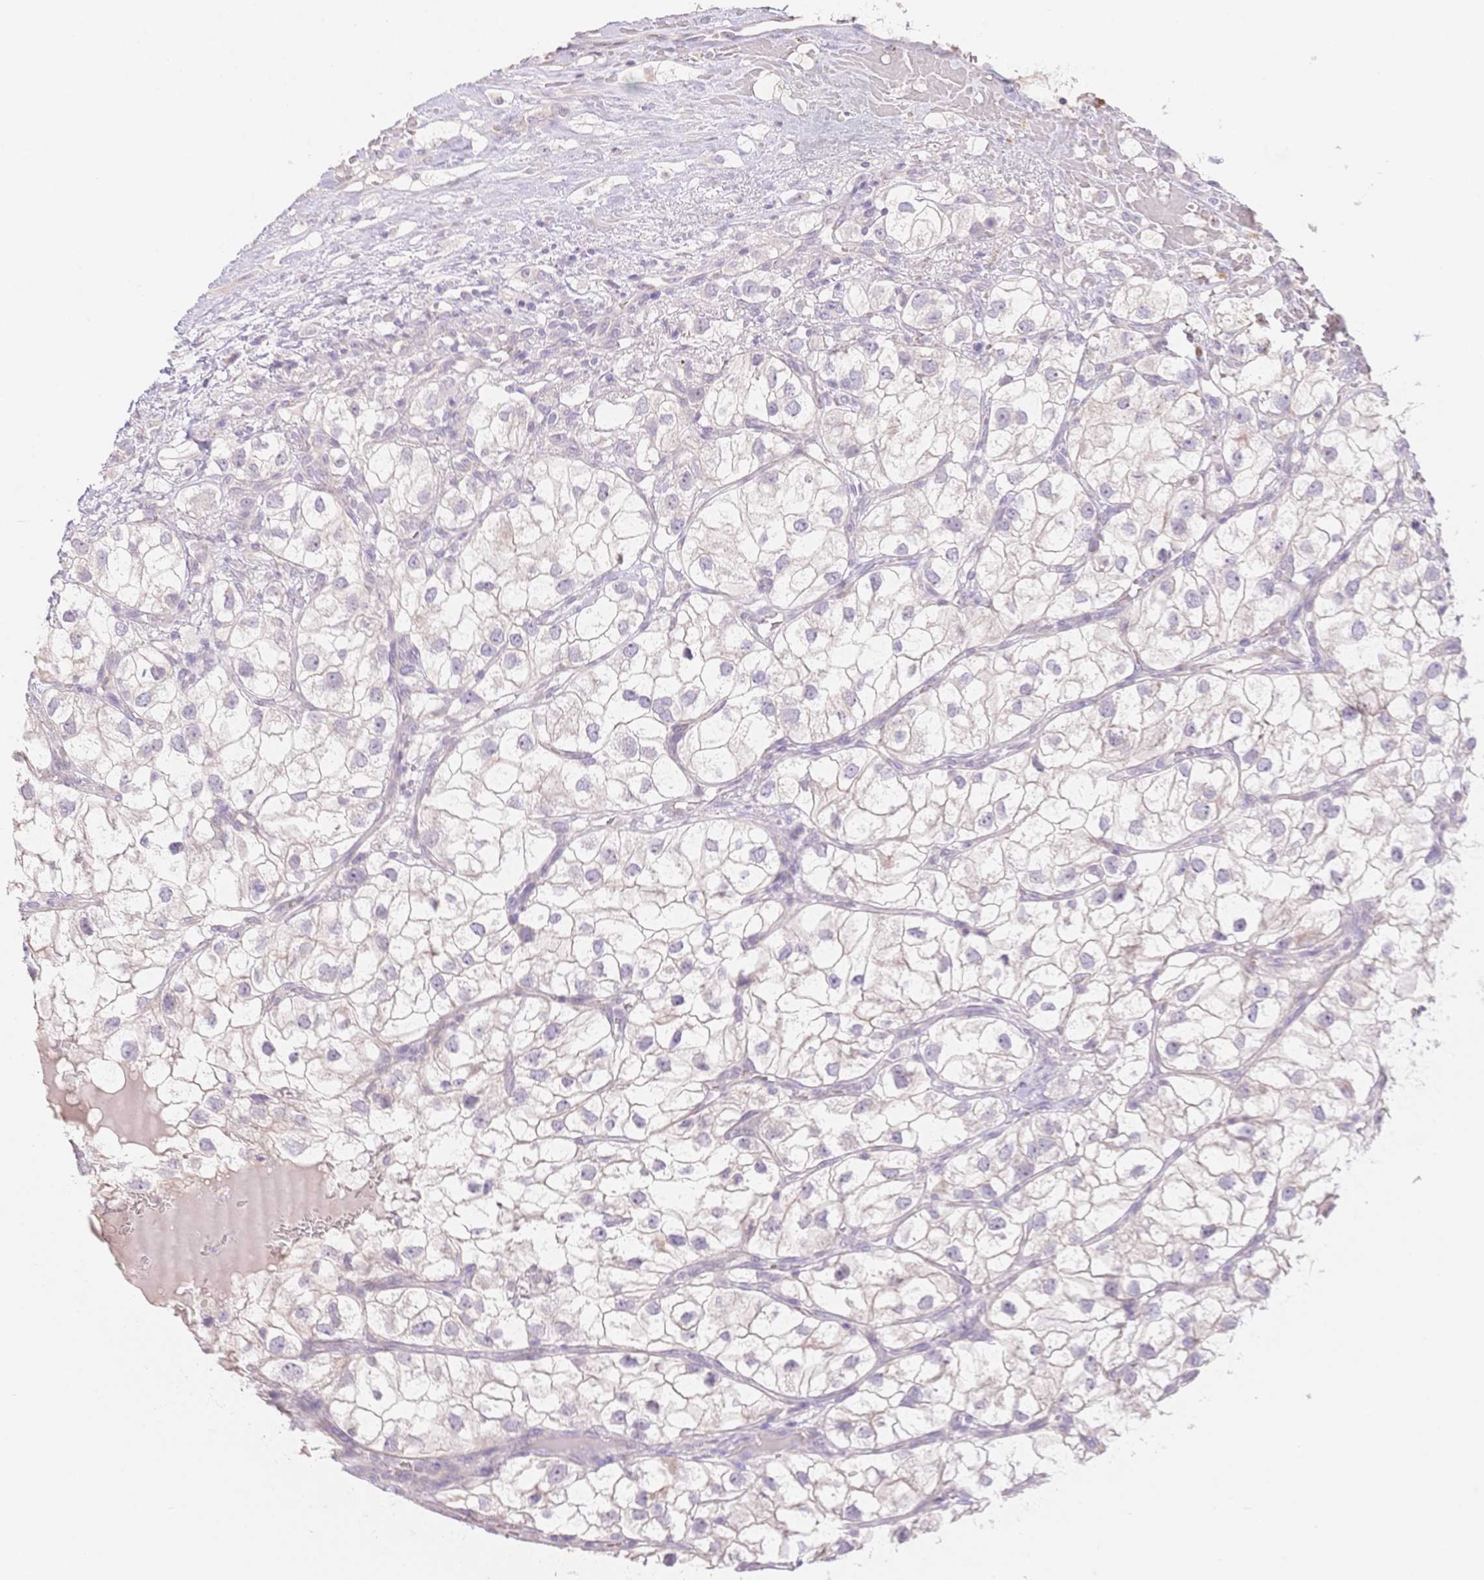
{"staining": {"intensity": "negative", "quantity": "none", "location": "none"}, "tissue": "renal cancer", "cell_type": "Tumor cells", "image_type": "cancer", "snomed": [{"axis": "morphology", "description": "Adenocarcinoma, NOS"}, {"axis": "topography", "description": "Kidney"}], "caption": "Immunohistochemical staining of renal cancer (adenocarcinoma) shows no significant staining in tumor cells.", "gene": "SUV39H2", "patient": {"sex": "male", "age": 59}}